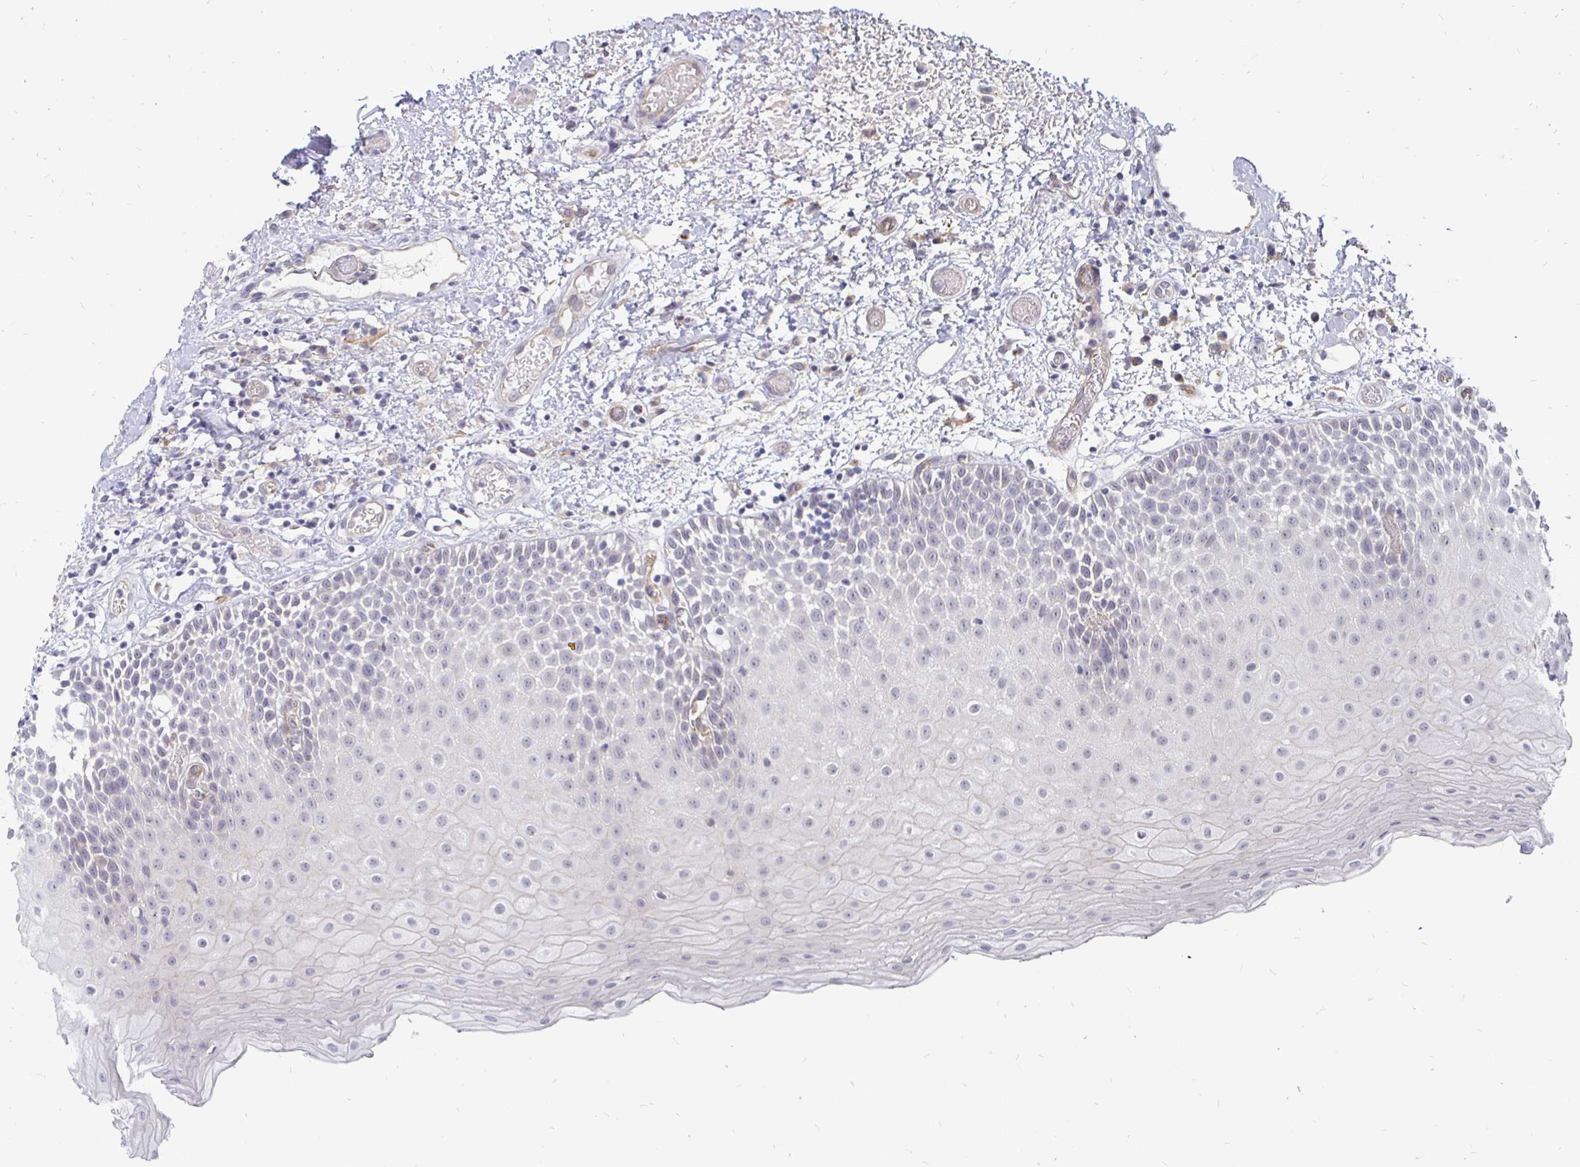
{"staining": {"intensity": "weak", "quantity": "<25%", "location": "cytoplasmic/membranous"}, "tissue": "oral mucosa", "cell_type": "Squamous epithelial cells", "image_type": "normal", "snomed": [{"axis": "morphology", "description": "Normal tissue, NOS"}, {"axis": "topography", "description": "Oral tissue"}], "caption": "This is an immunohistochemistry photomicrograph of normal oral mucosa. There is no staining in squamous epithelial cells.", "gene": "CCDC85A", "patient": {"sex": "female", "age": 82}}